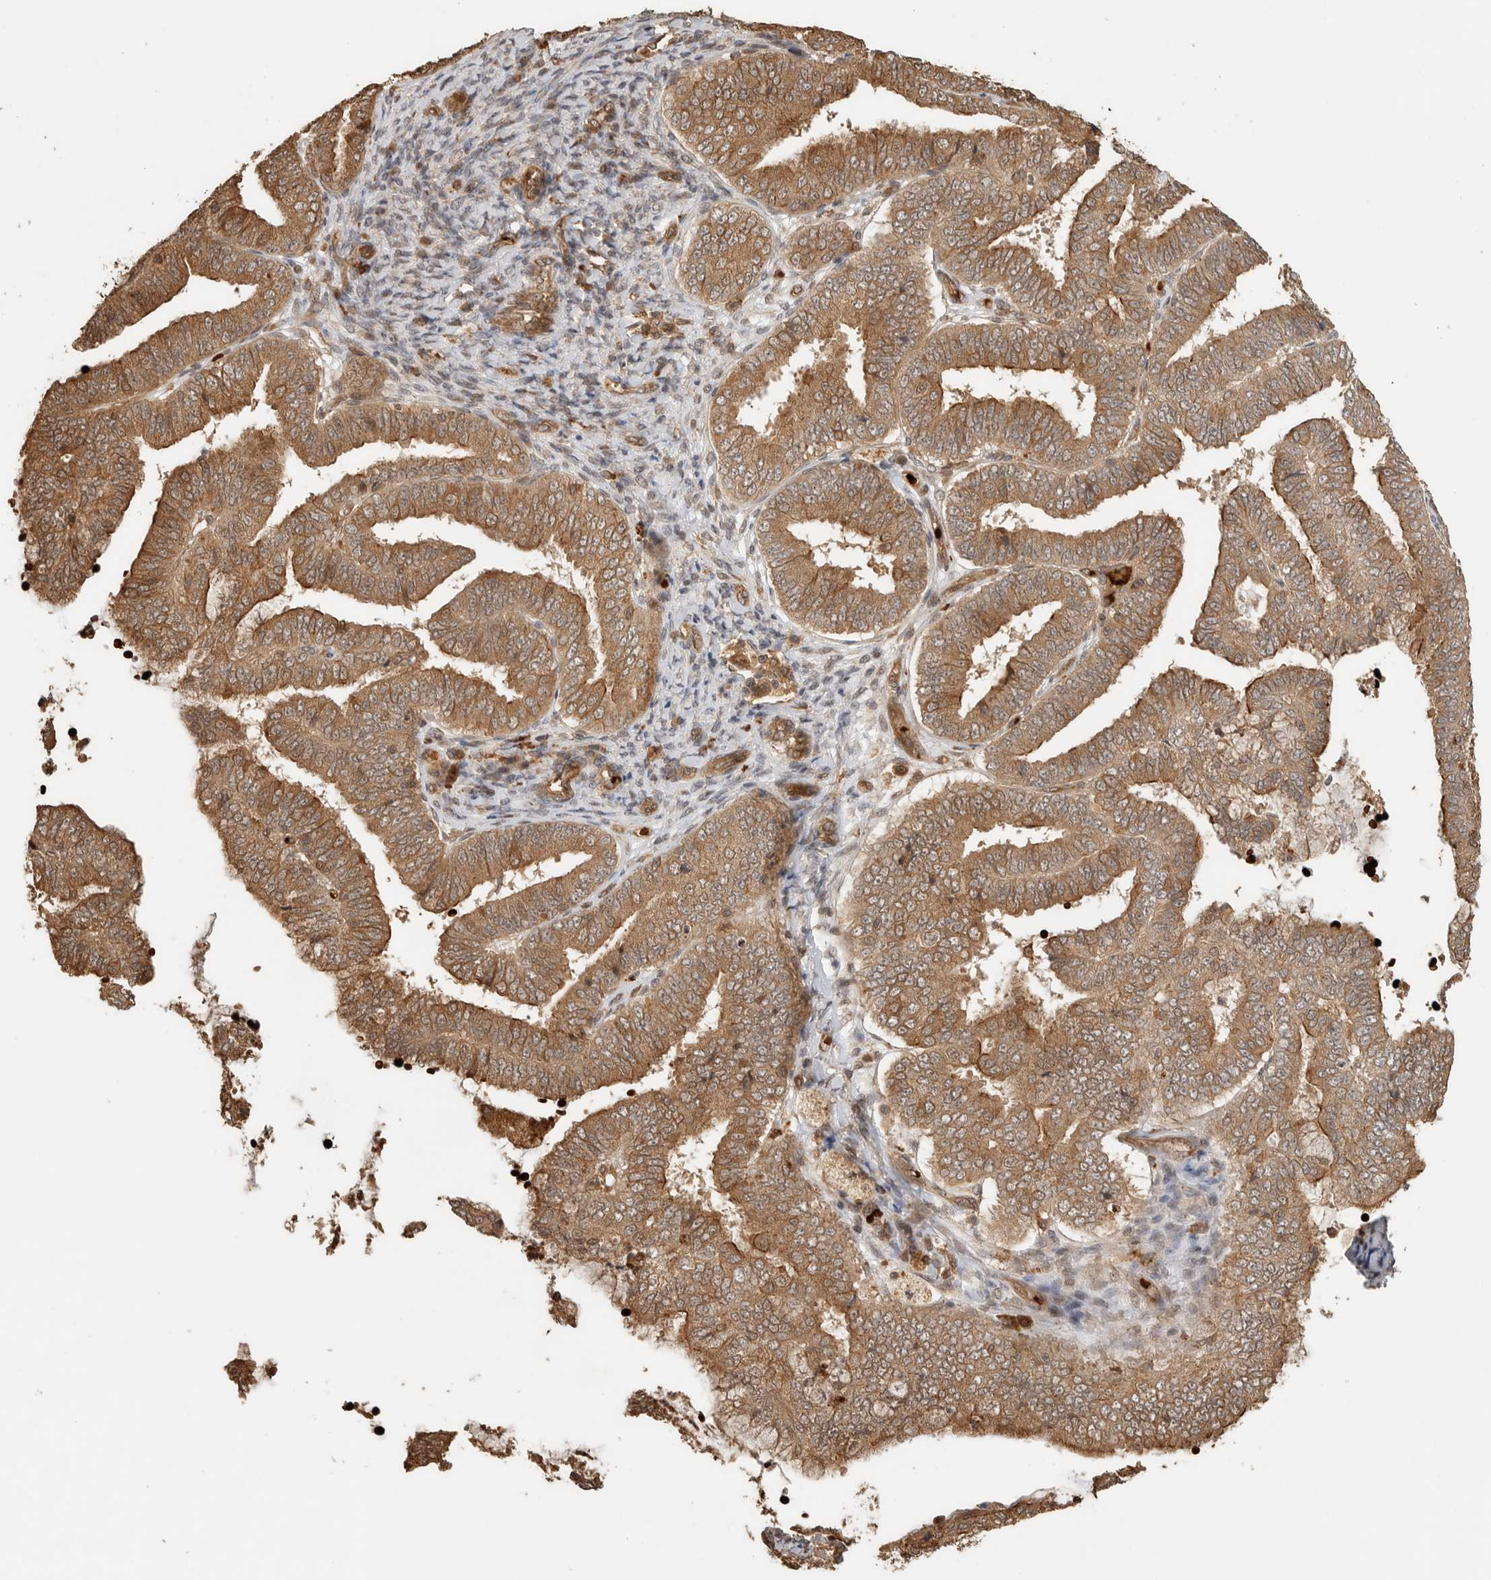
{"staining": {"intensity": "moderate", "quantity": ">75%", "location": "cytoplasmic/membranous"}, "tissue": "endometrial cancer", "cell_type": "Tumor cells", "image_type": "cancer", "snomed": [{"axis": "morphology", "description": "Adenocarcinoma, NOS"}, {"axis": "topography", "description": "Endometrium"}], "caption": "Immunohistochemical staining of human endometrial adenocarcinoma displays medium levels of moderate cytoplasmic/membranous protein positivity in approximately >75% of tumor cells.", "gene": "OTUD6B", "patient": {"sex": "female", "age": 63}}